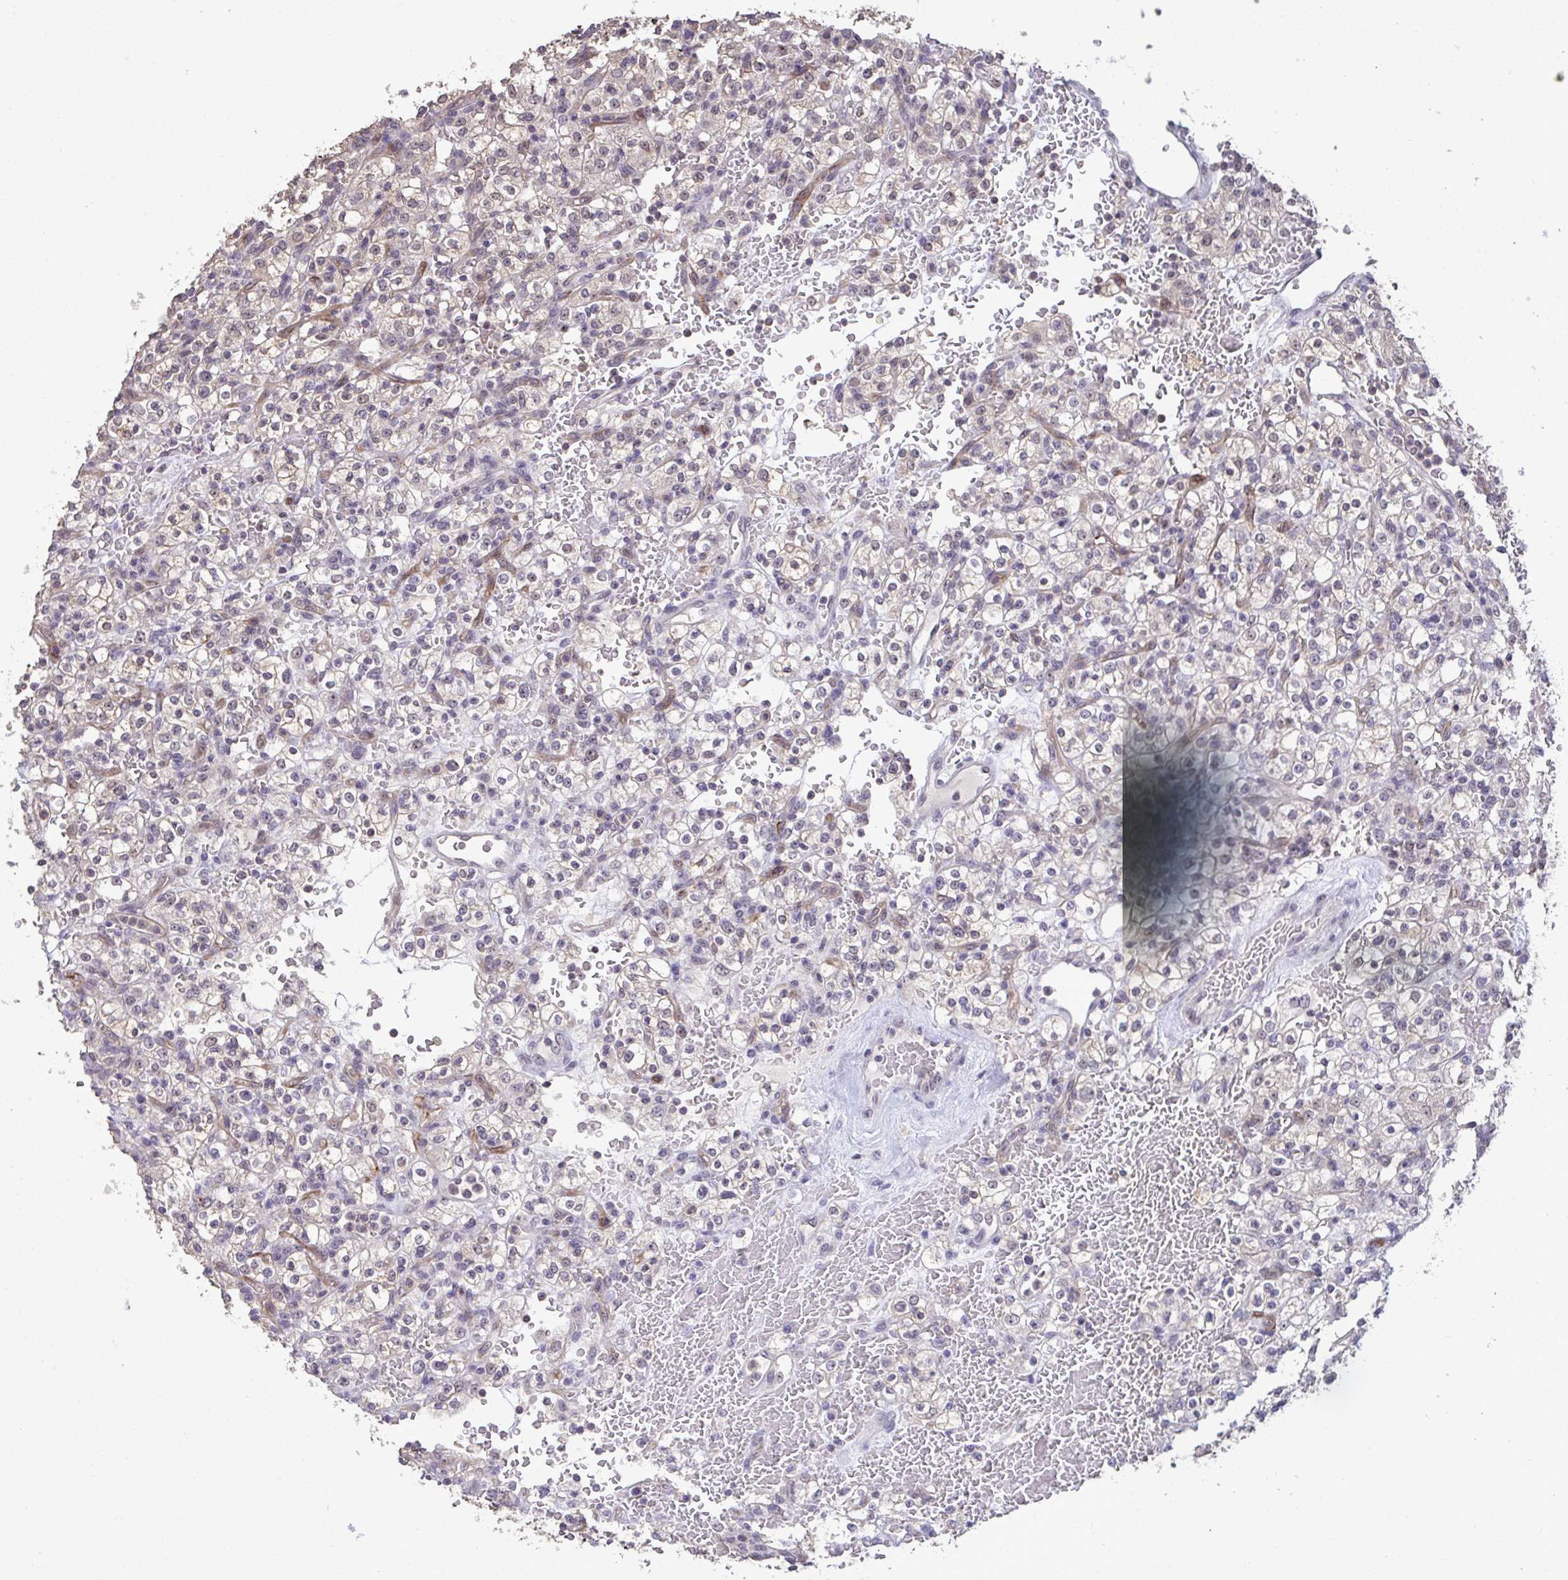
{"staining": {"intensity": "weak", "quantity": "<25%", "location": "nuclear"}, "tissue": "renal cancer", "cell_type": "Tumor cells", "image_type": "cancer", "snomed": [{"axis": "morphology", "description": "Normal tissue, NOS"}, {"axis": "morphology", "description": "Adenocarcinoma, NOS"}, {"axis": "topography", "description": "Kidney"}], "caption": "This is an IHC photomicrograph of human renal adenocarcinoma. There is no positivity in tumor cells.", "gene": "SENP3", "patient": {"sex": "female", "age": 72}}